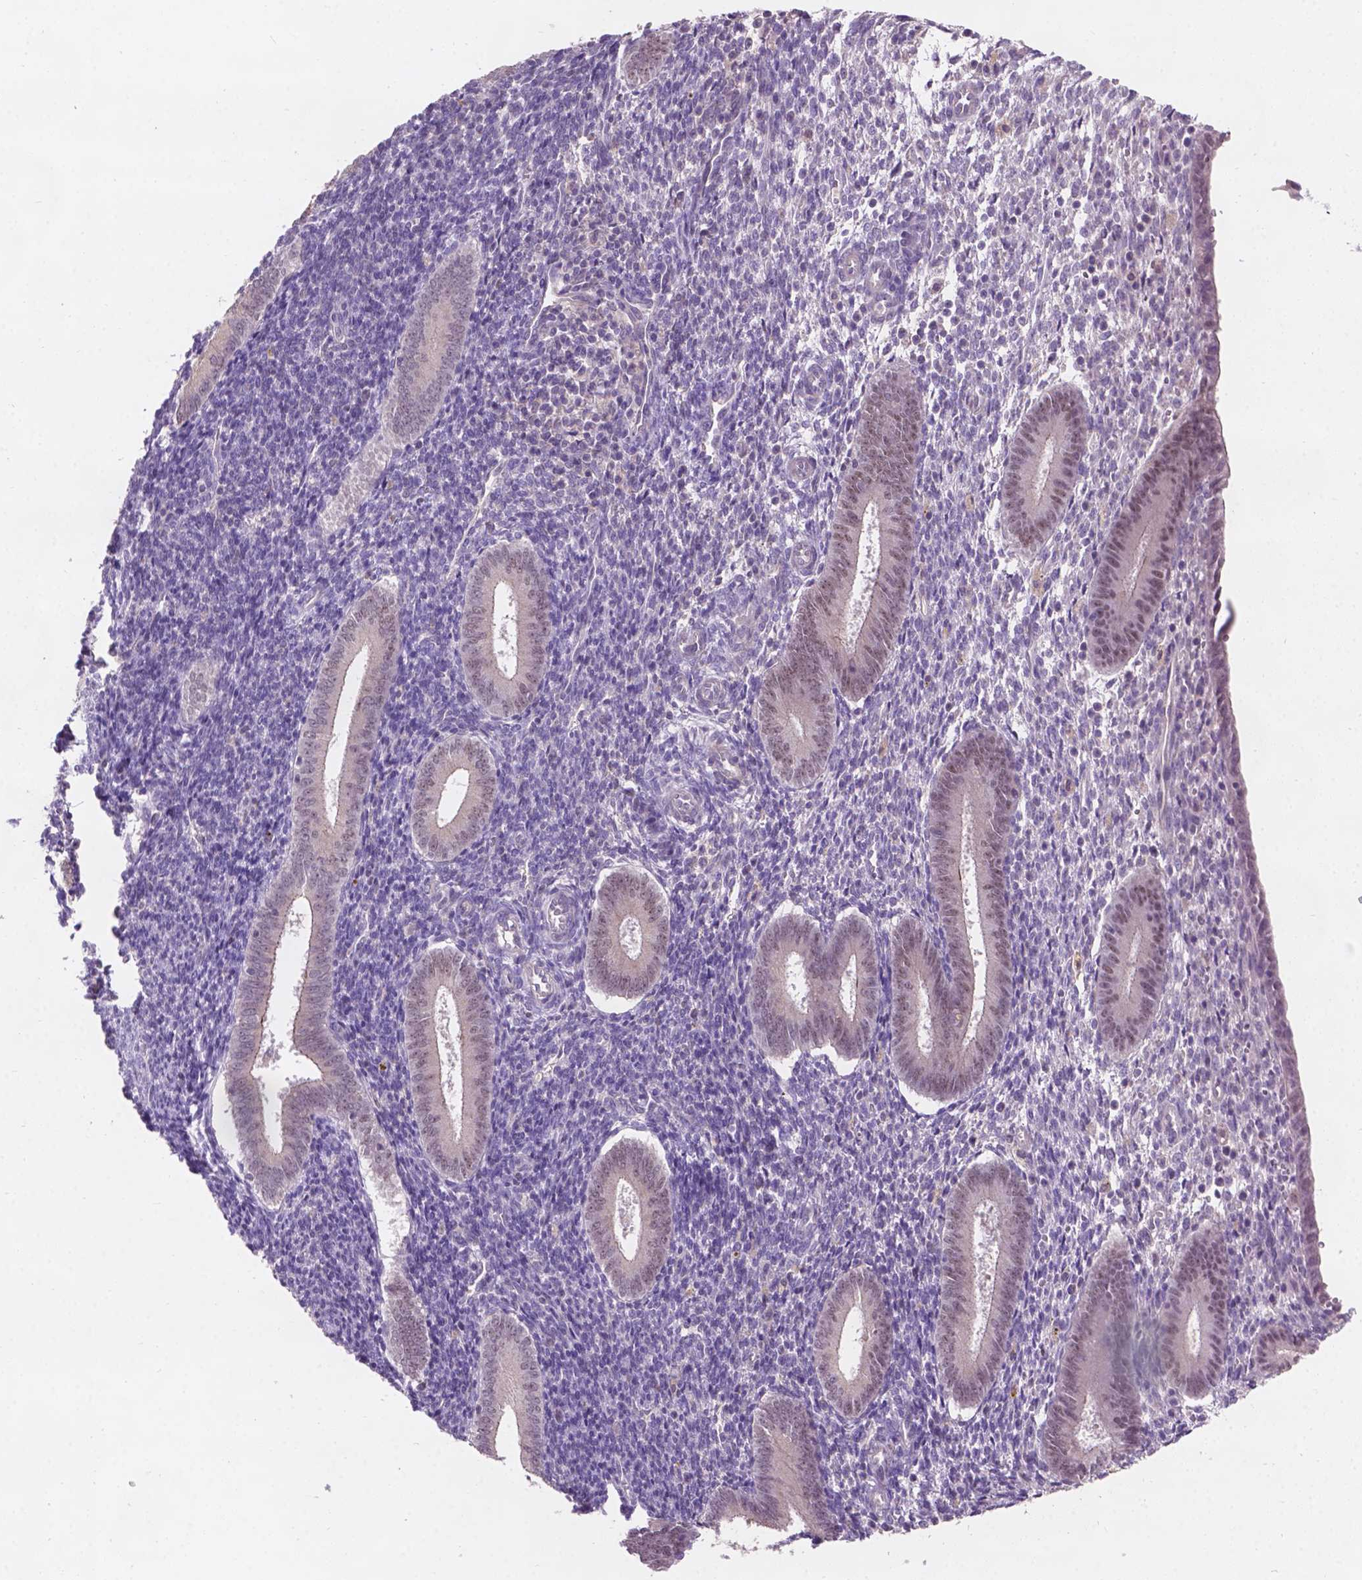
{"staining": {"intensity": "negative", "quantity": "none", "location": "none"}, "tissue": "endometrium", "cell_type": "Cells in endometrial stroma", "image_type": "normal", "snomed": [{"axis": "morphology", "description": "Normal tissue, NOS"}, {"axis": "topography", "description": "Endometrium"}], "caption": "Immunohistochemical staining of benign endometrium shows no significant positivity in cells in endometrial stroma. (Brightfield microscopy of DAB (3,3'-diaminobenzidine) immunohistochemistry at high magnification).", "gene": "GXYLT2", "patient": {"sex": "female", "age": 25}}